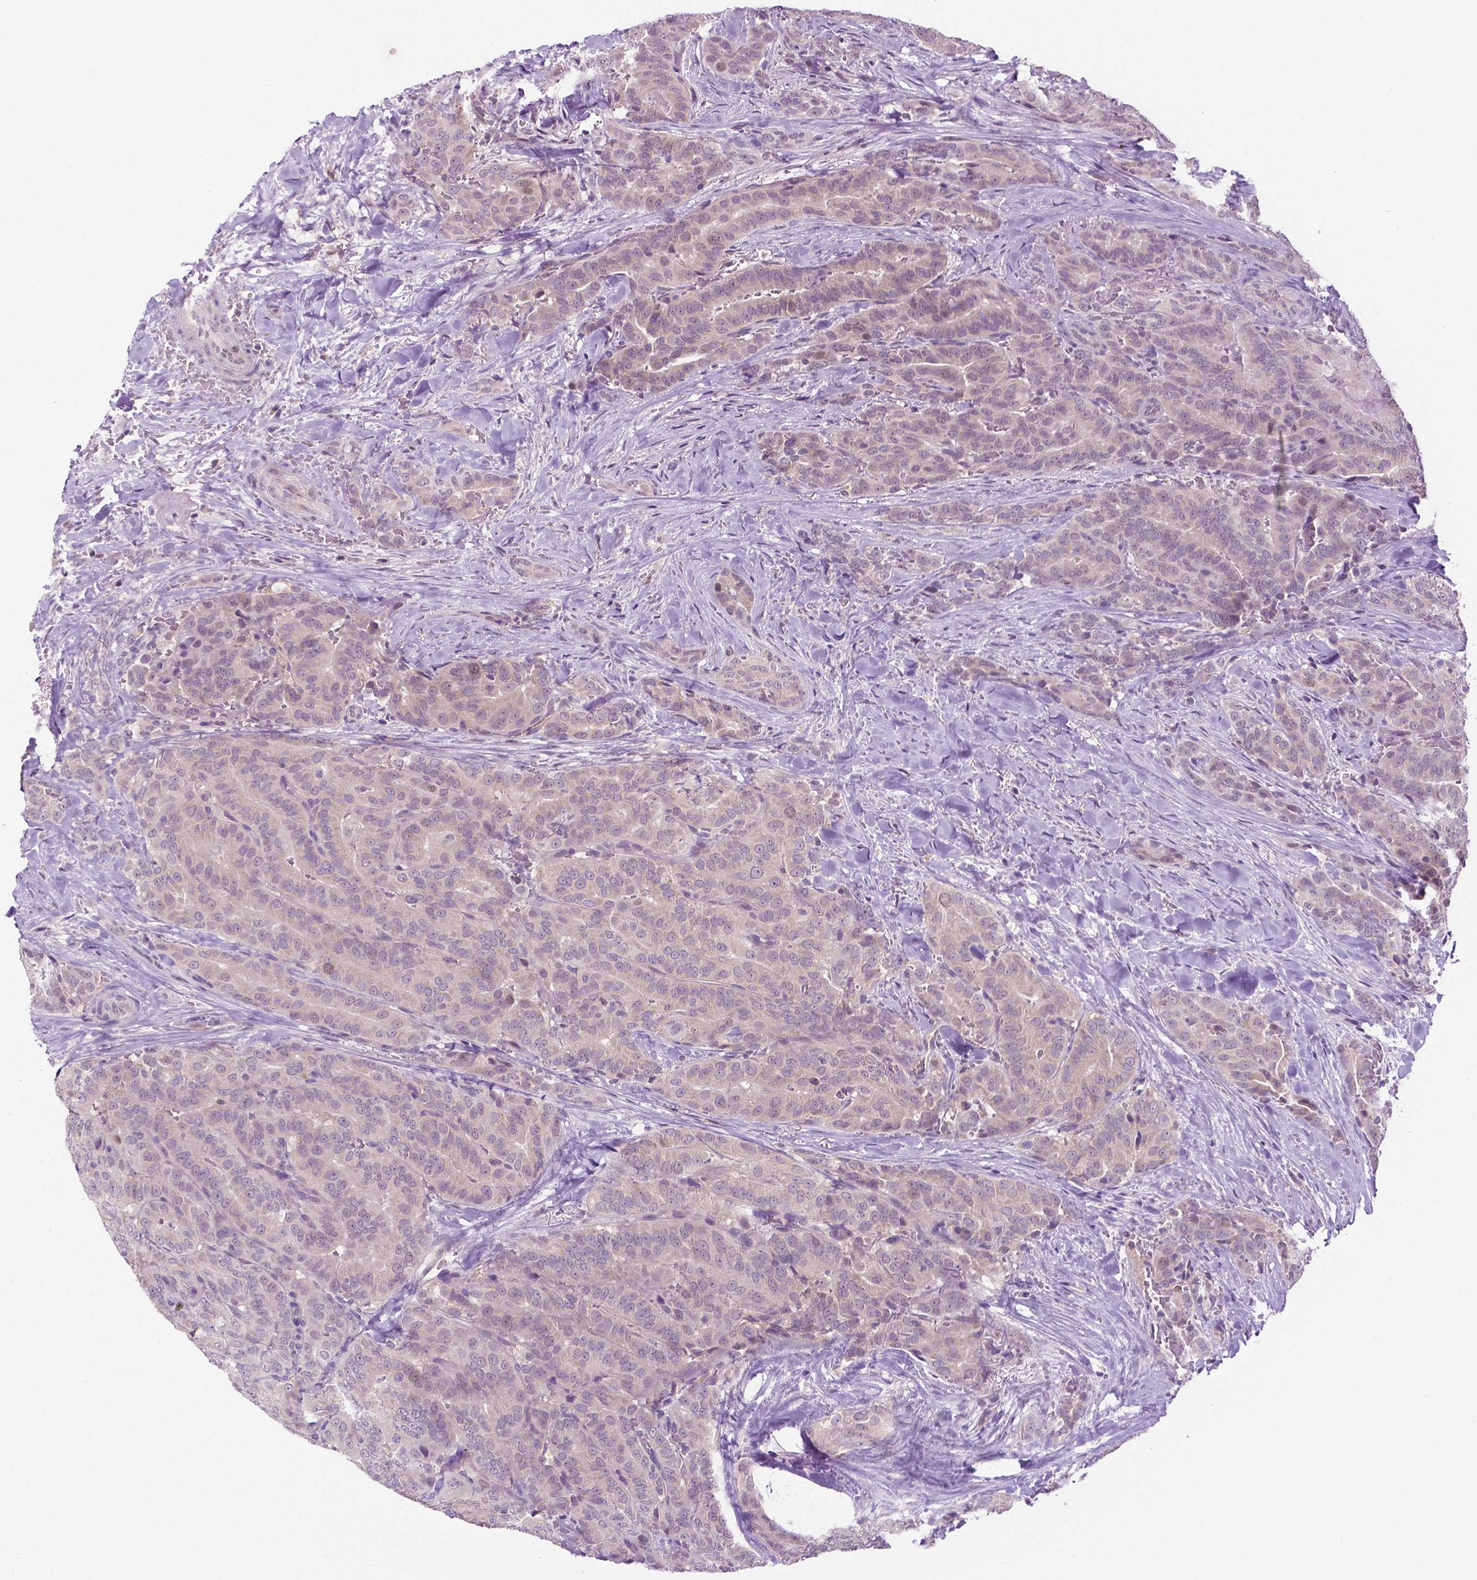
{"staining": {"intensity": "negative", "quantity": "none", "location": "none"}, "tissue": "thyroid cancer", "cell_type": "Tumor cells", "image_type": "cancer", "snomed": [{"axis": "morphology", "description": "Papillary adenocarcinoma, NOS"}, {"axis": "topography", "description": "Thyroid gland"}], "caption": "IHC micrograph of neoplastic tissue: human thyroid cancer (papillary adenocarcinoma) stained with DAB shows no significant protein positivity in tumor cells.", "gene": "DENND4A", "patient": {"sex": "male", "age": 61}}